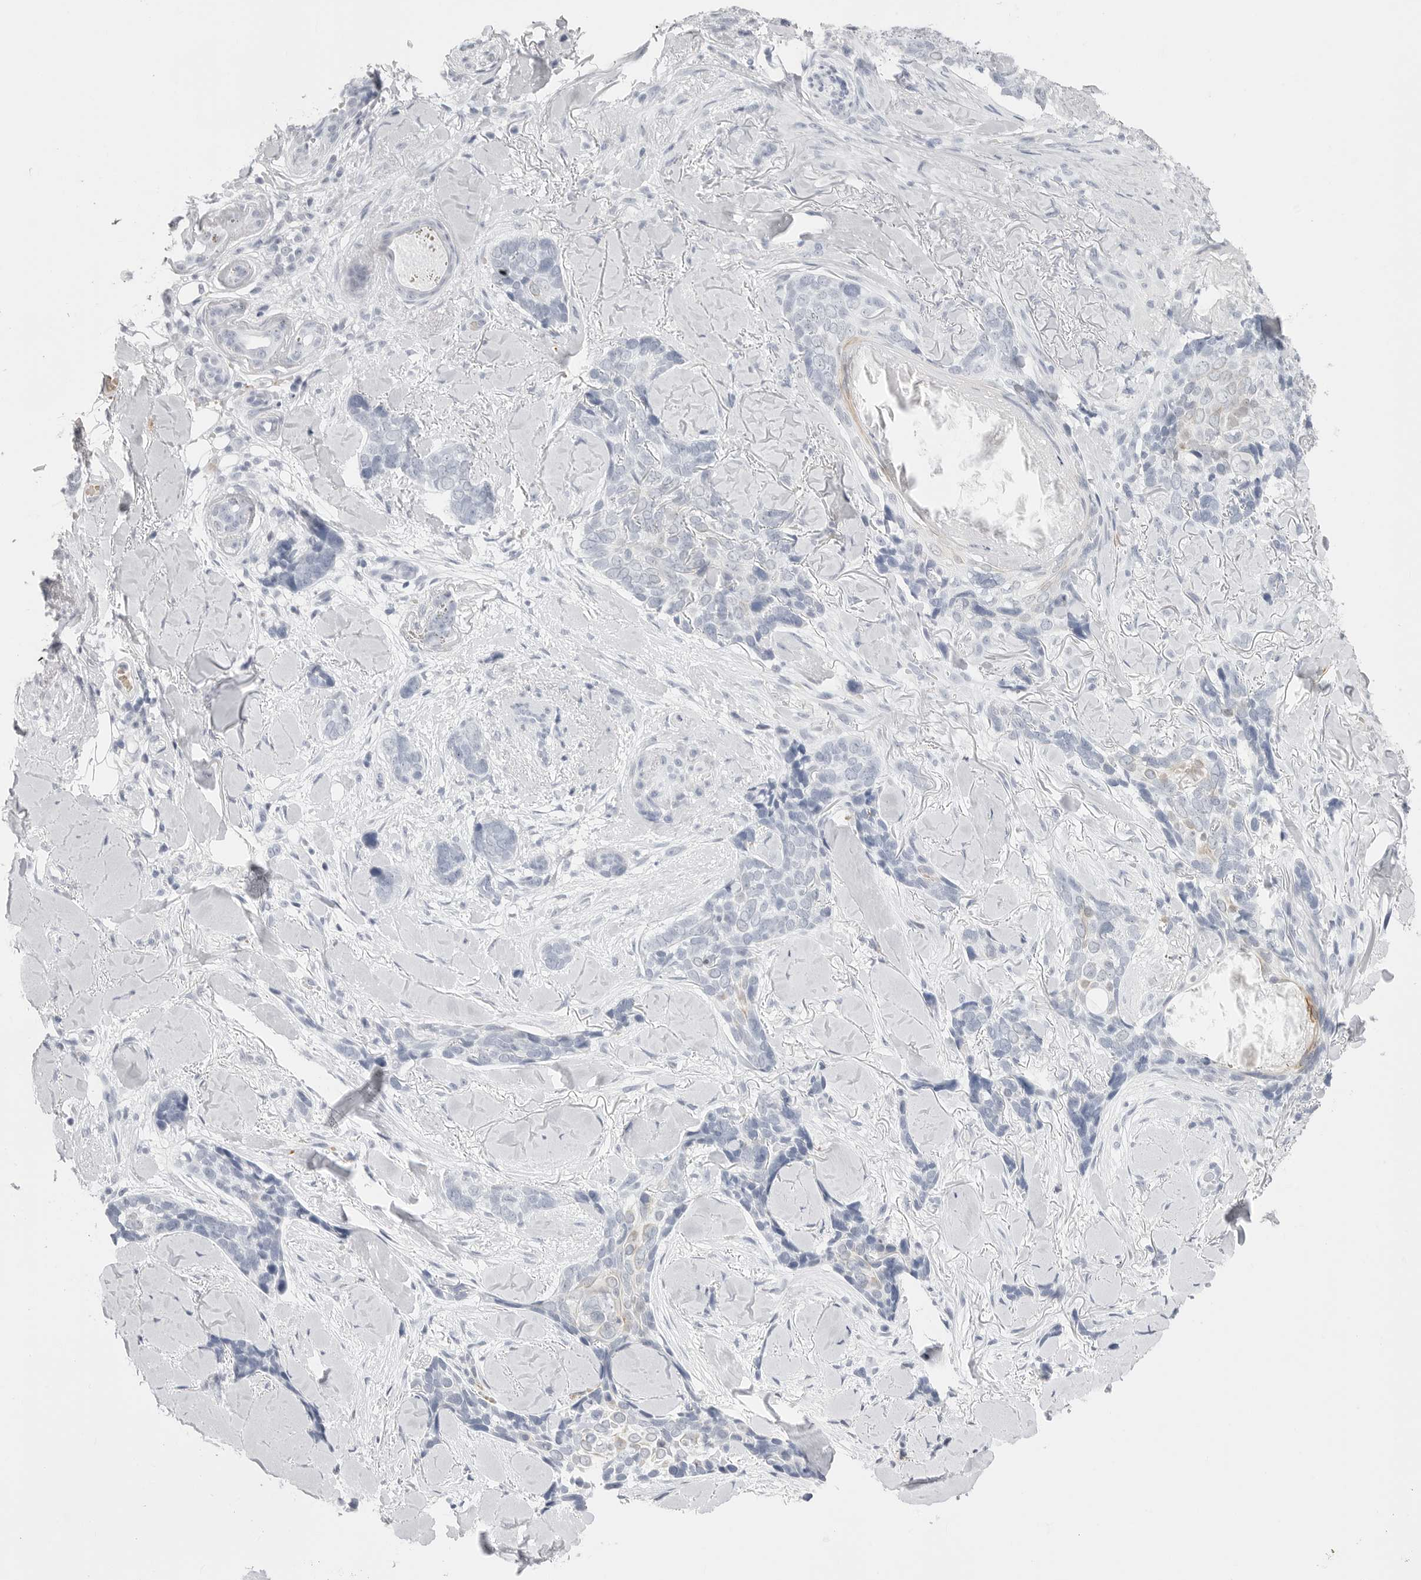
{"staining": {"intensity": "negative", "quantity": "none", "location": "none"}, "tissue": "skin cancer", "cell_type": "Tumor cells", "image_type": "cancer", "snomed": [{"axis": "morphology", "description": "Basal cell carcinoma"}, {"axis": "topography", "description": "Skin"}], "caption": "Immunohistochemical staining of skin basal cell carcinoma reveals no significant positivity in tumor cells.", "gene": "TSSK1B", "patient": {"sex": "female", "age": 82}}